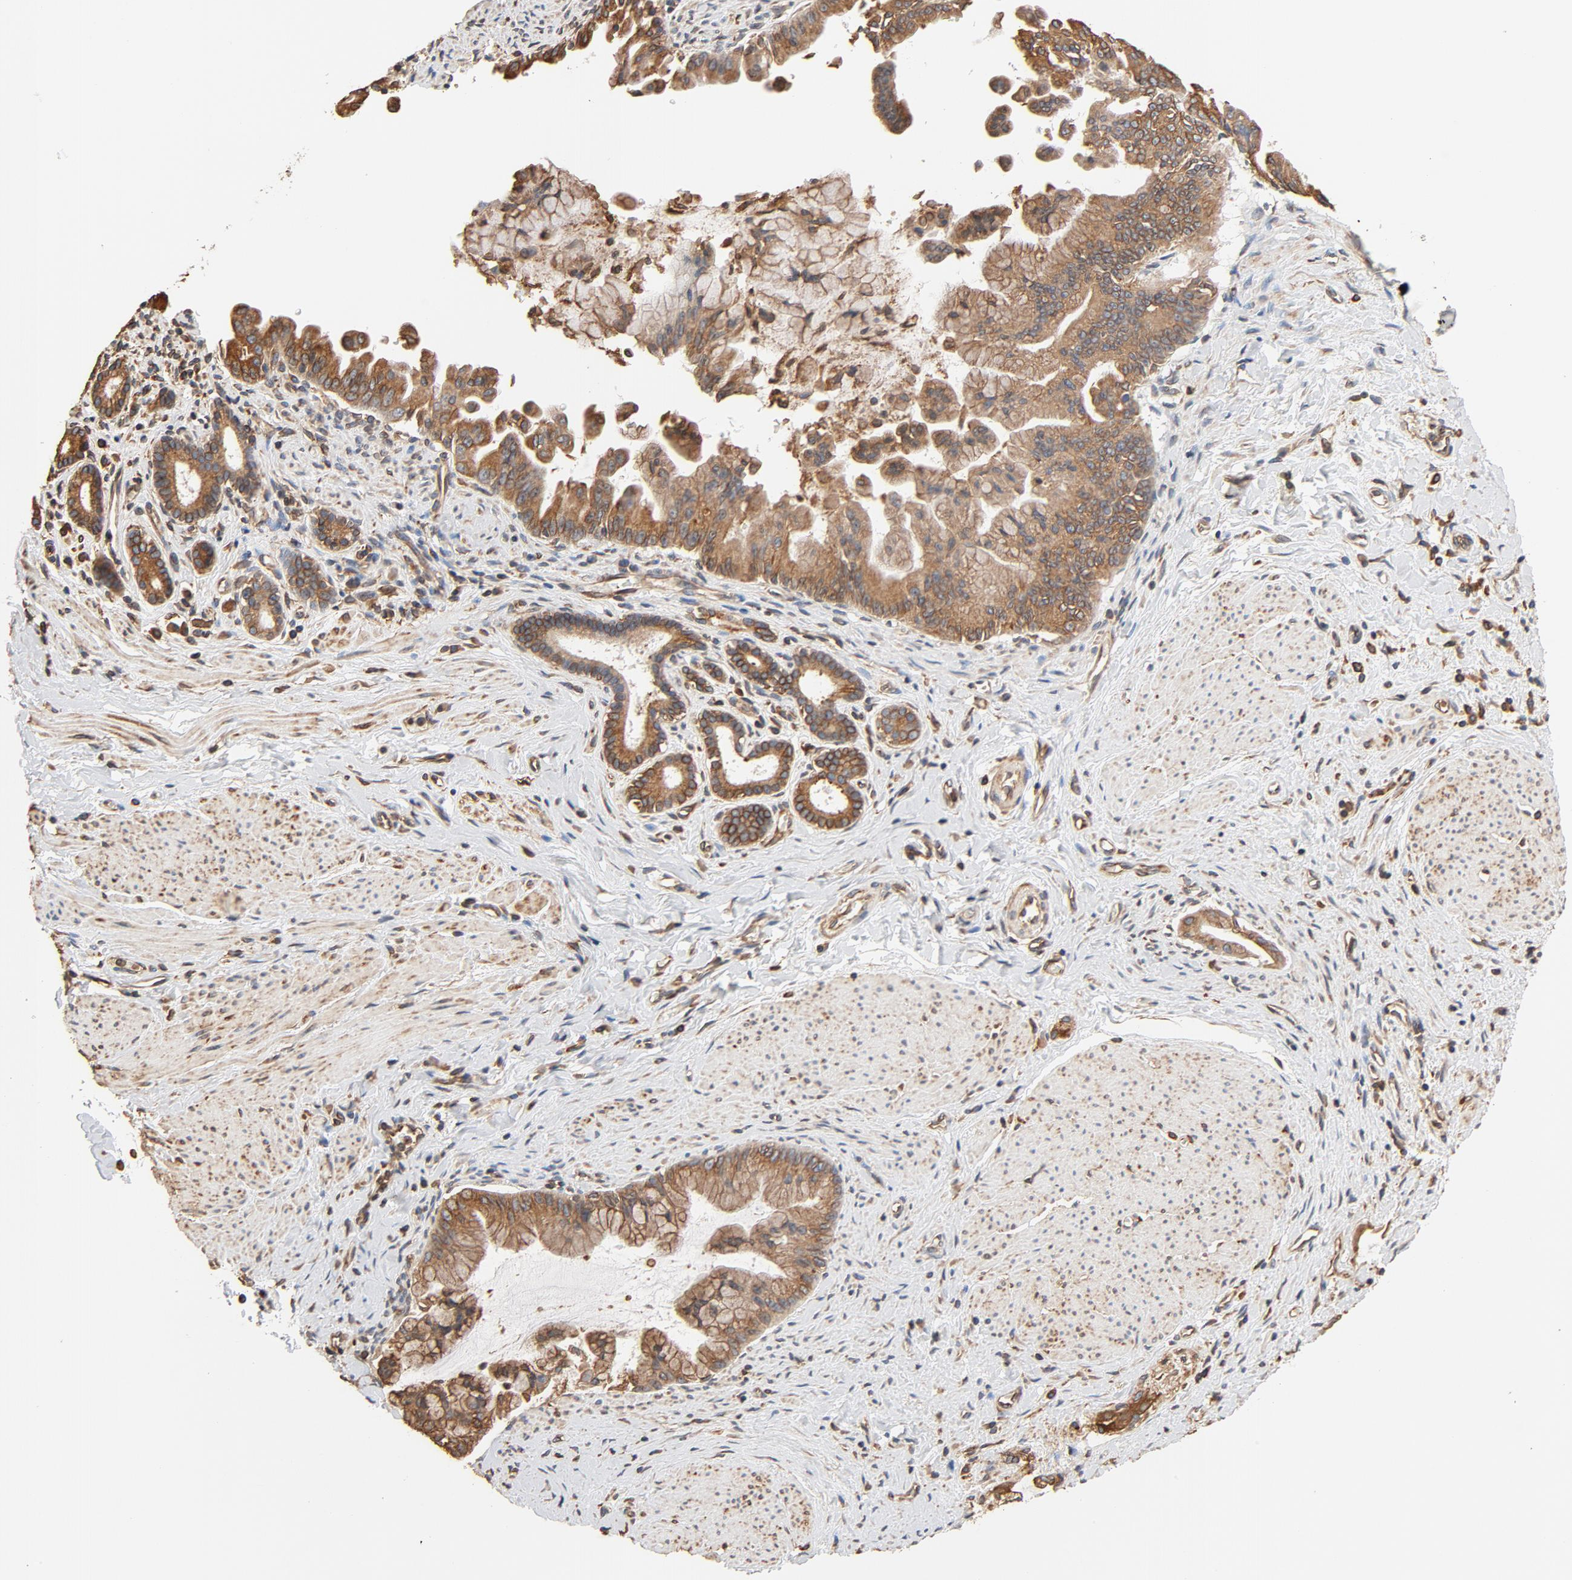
{"staining": {"intensity": "moderate", "quantity": ">75%", "location": "cytoplasmic/membranous"}, "tissue": "pancreatic cancer", "cell_type": "Tumor cells", "image_type": "cancer", "snomed": [{"axis": "morphology", "description": "Adenocarcinoma, NOS"}, {"axis": "topography", "description": "Pancreas"}], "caption": "Immunohistochemistry (IHC) staining of pancreatic cancer (adenocarcinoma), which shows medium levels of moderate cytoplasmic/membranous expression in approximately >75% of tumor cells indicating moderate cytoplasmic/membranous protein expression. The staining was performed using DAB (3,3'-diaminobenzidine) (brown) for protein detection and nuclei were counterstained in hematoxylin (blue).", "gene": "BCAP31", "patient": {"sex": "male", "age": 59}}